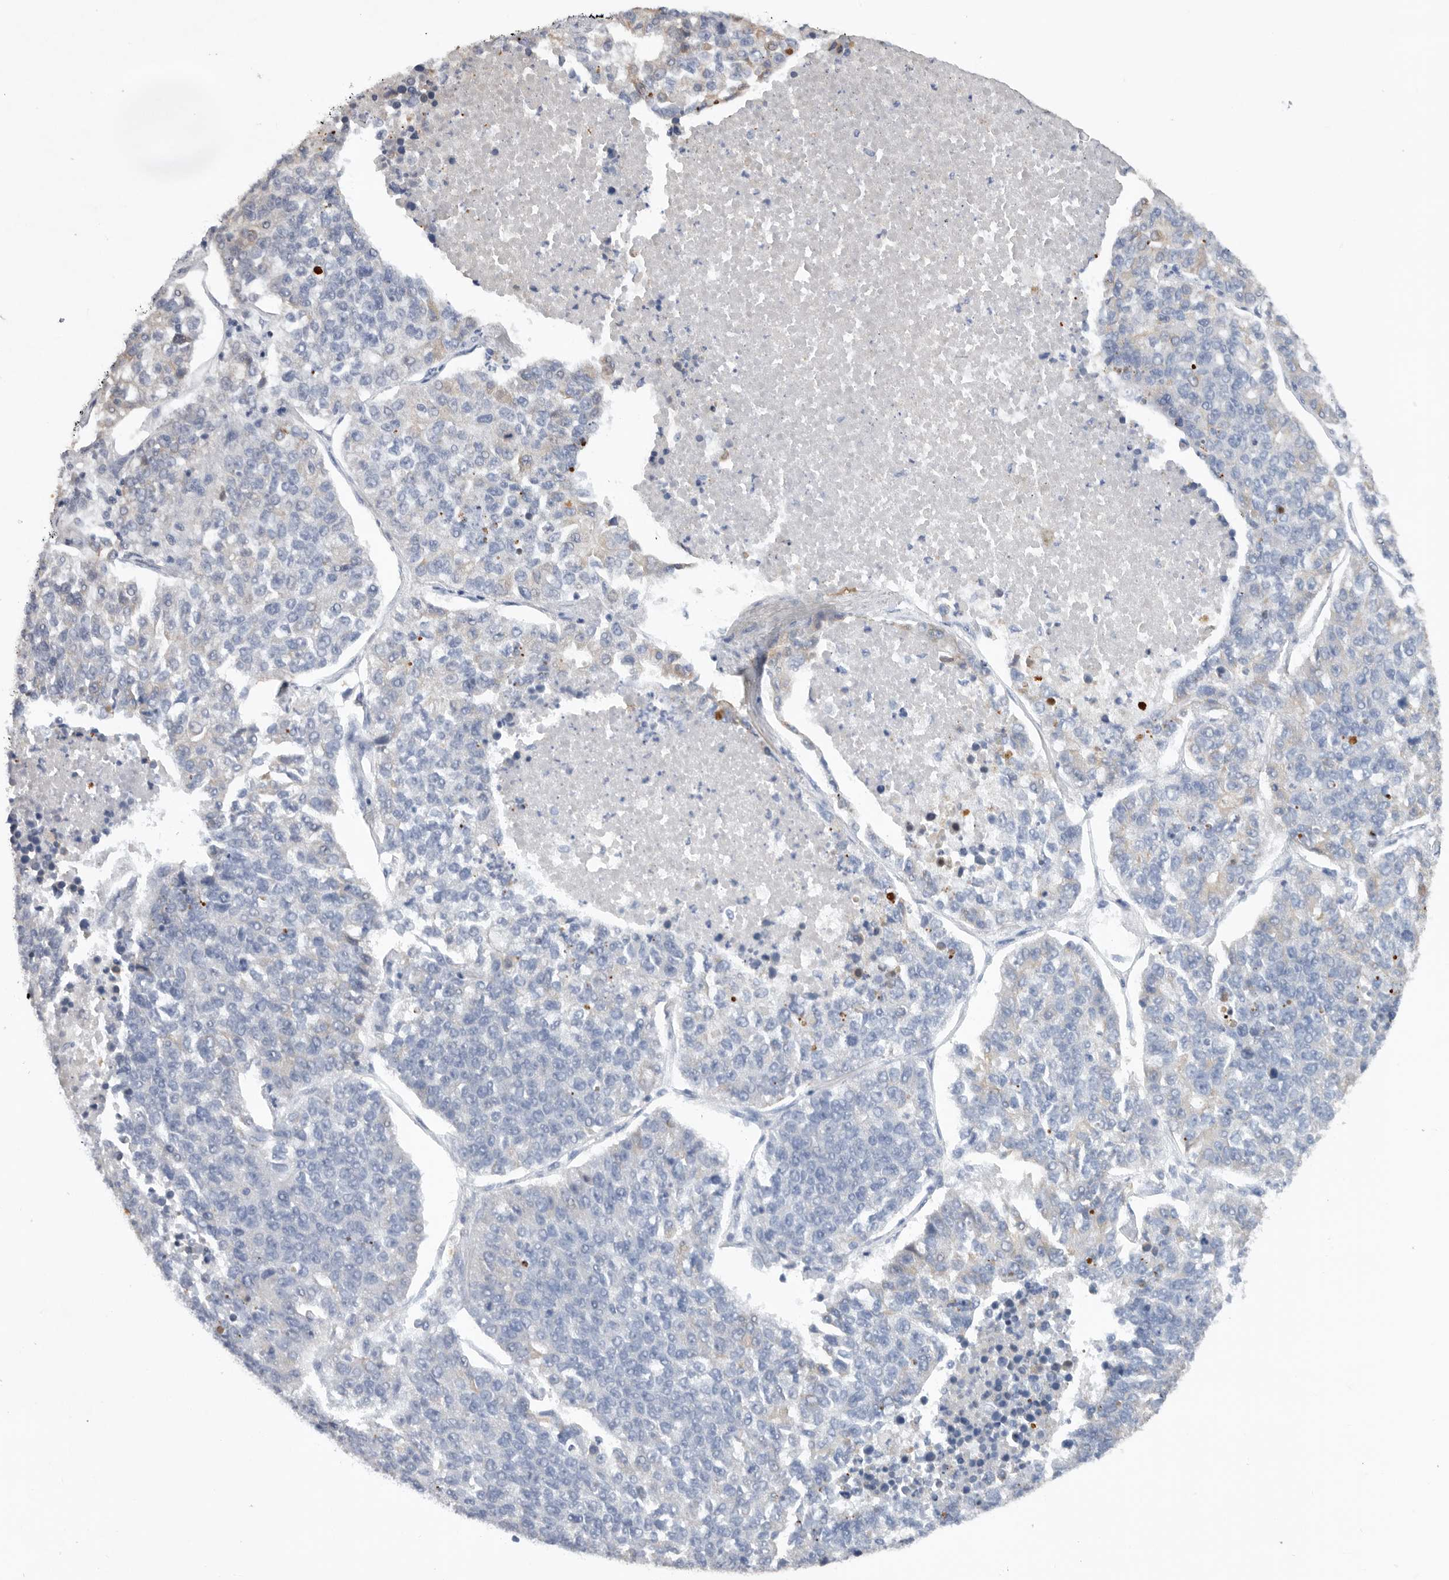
{"staining": {"intensity": "negative", "quantity": "none", "location": "none"}, "tissue": "lung cancer", "cell_type": "Tumor cells", "image_type": "cancer", "snomed": [{"axis": "morphology", "description": "Adenocarcinoma, NOS"}, {"axis": "topography", "description": "Lung"}], "caption": "Protein analysis of adenocarcinoma (lung) demonstrates no significant expression in tumor cells.", "gene": "MTFR1L", "patient": {"sex": "male", "age": 49}}